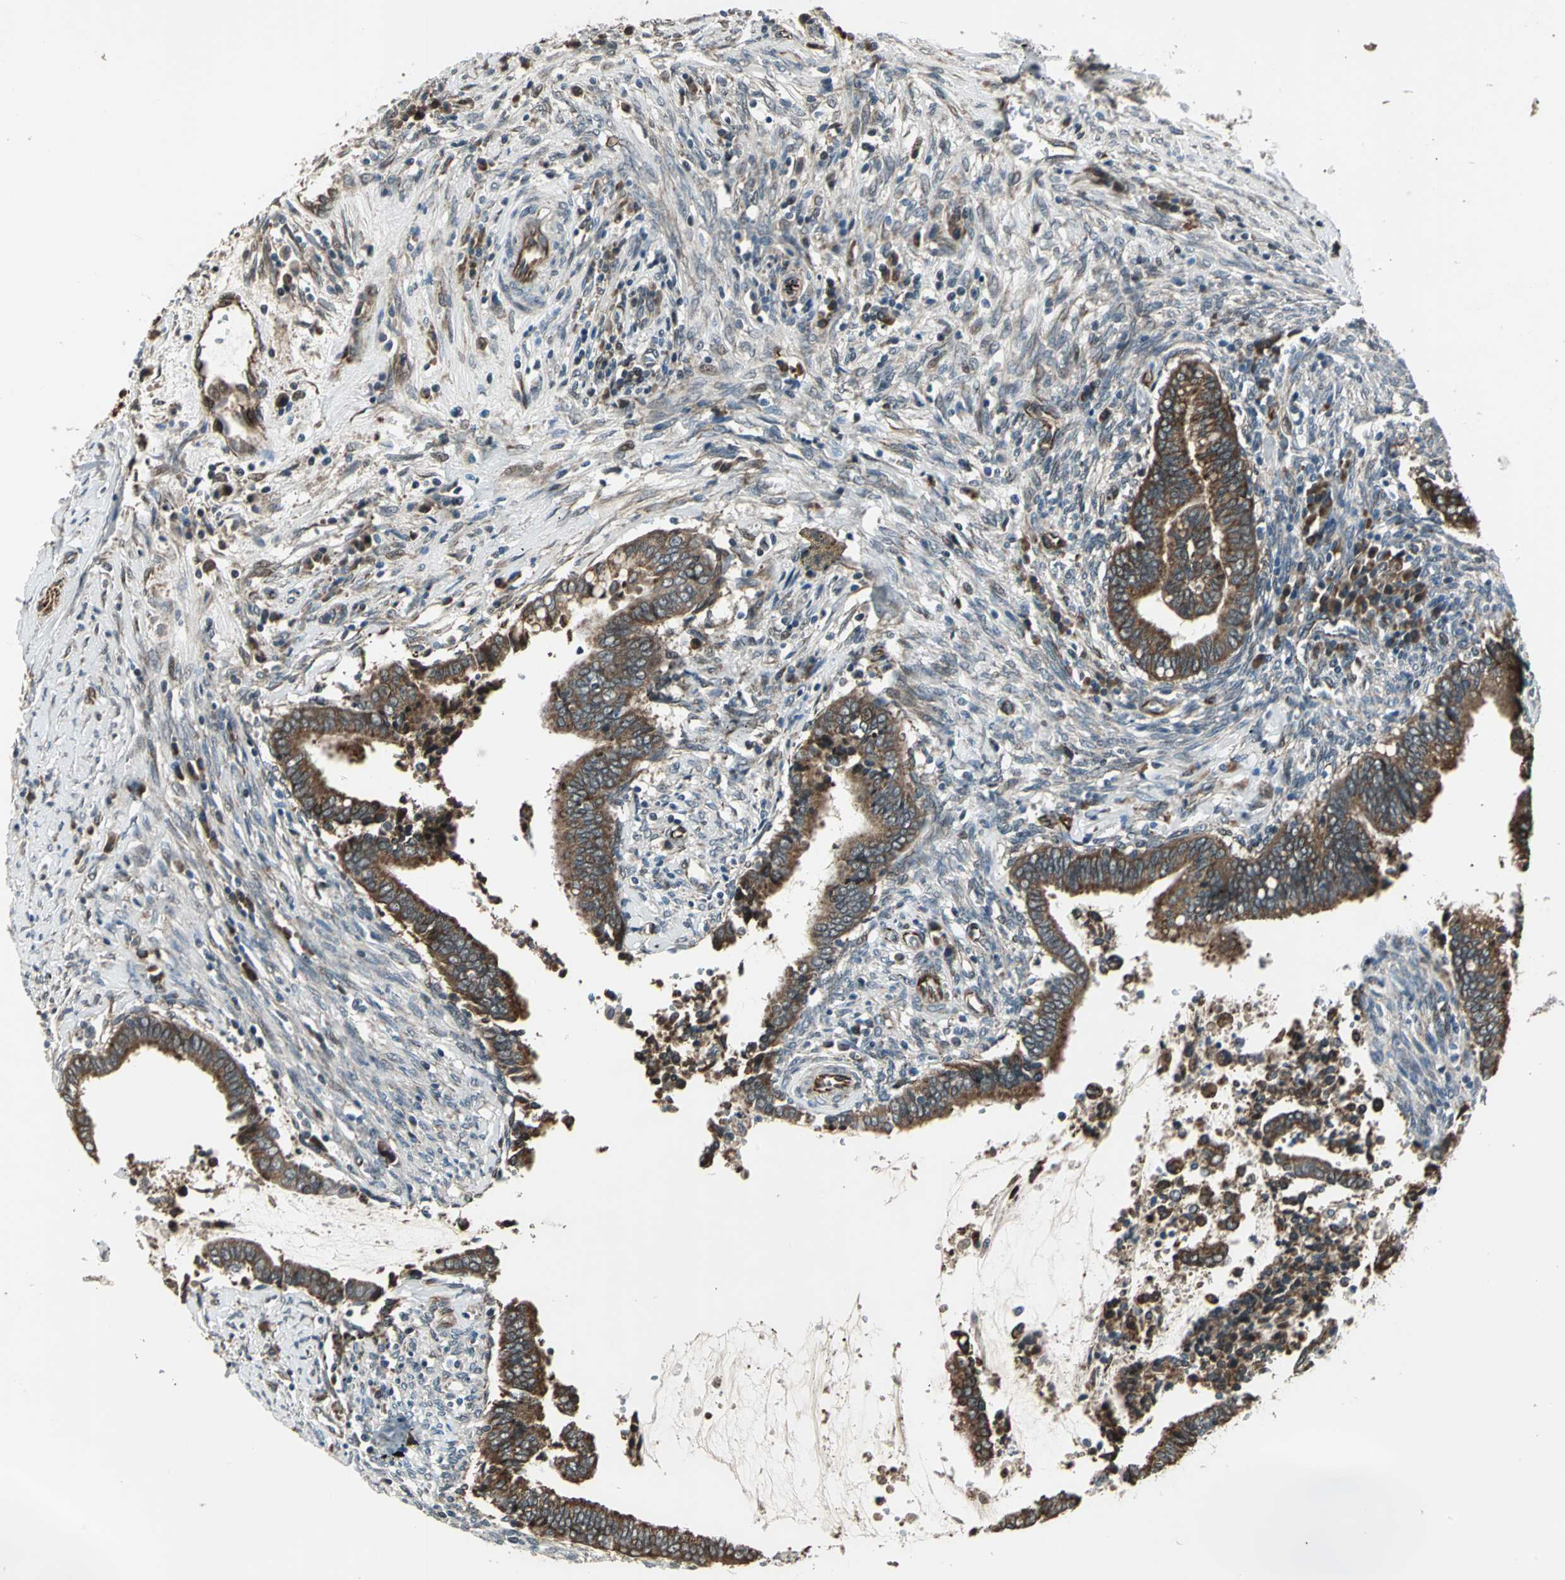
{"staining": {"intensity": "strong", "quantity": ">75%", "location": "cytoplasmic/membranous"}, "tissue": "cervical cancer", "cell_type": "Tumor cells", "image_type": "cancer", "snomed": [{"axis": "morphology", "description": "Adenocarcinoma, NOS"}, {"axis": "topography", "description": "Cervix"}], "caption": "Brown immunohistochemical staining in human cervical cancer displays strong cytoplasmic/membranous staining in about >75% of tumor cells.", "gene": "EXD2", "patient": {"sex": "female", "age": 44}}